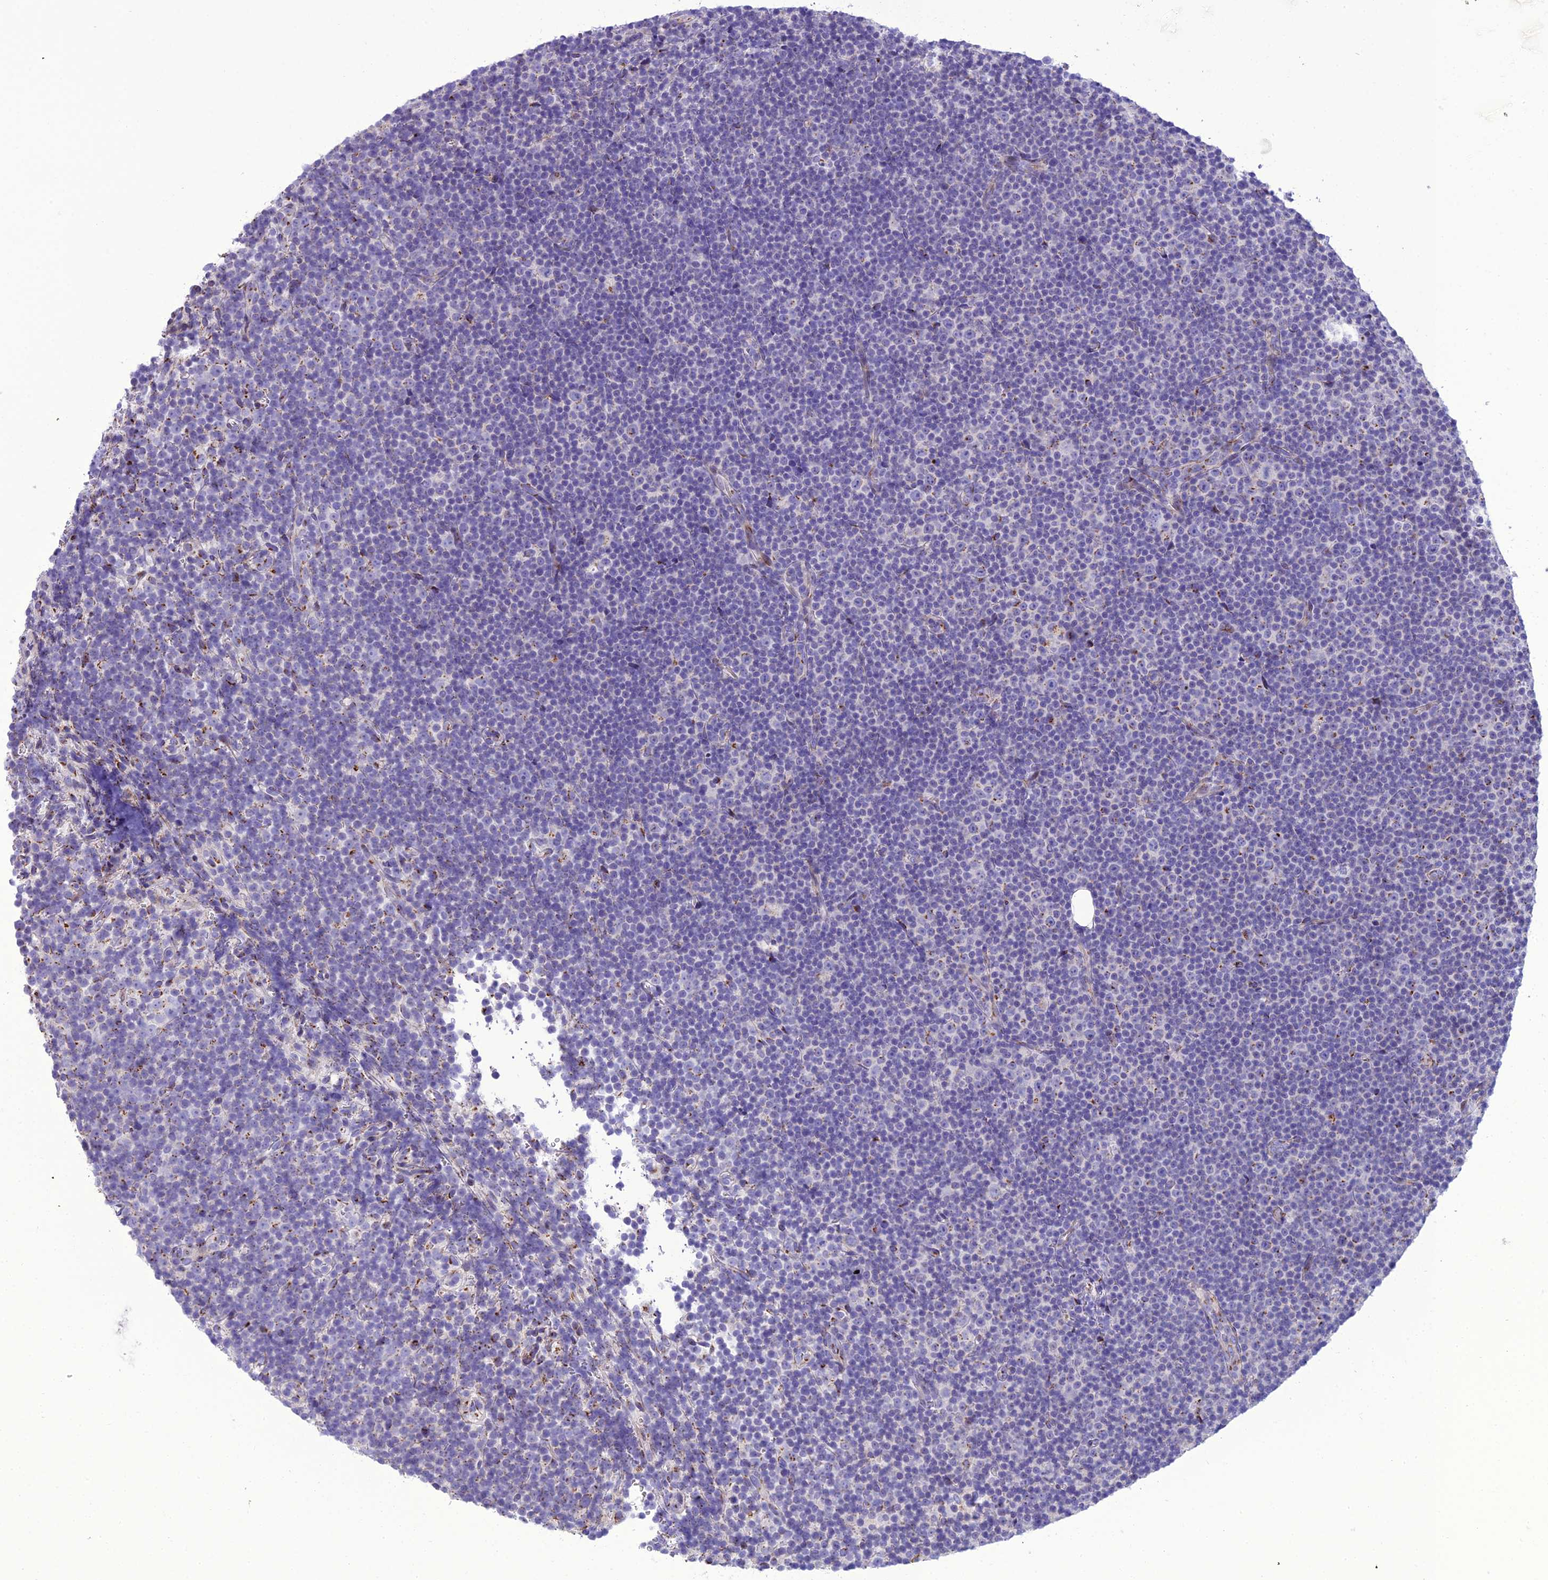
{"staining": {"intensity": "negative", "quantity": "none", "location": "none"}, "tissue": "lymphoma", "cell_type": "Tumor cells", "image_type": "cancer", "snomed": [{"axis": "morphology", "description": "Malignant lymphoma, non-Hodgkin's type, Low grade"}, {"axis": "topography", "description": "Lymph node"}], "caption": "Tumor cells are negative for protein expression in human malignant lymphoma, non-Hodgkin's type (low-grade).", "gene": "GOLM2", "patient": {"sex": "female", "age": 67}}